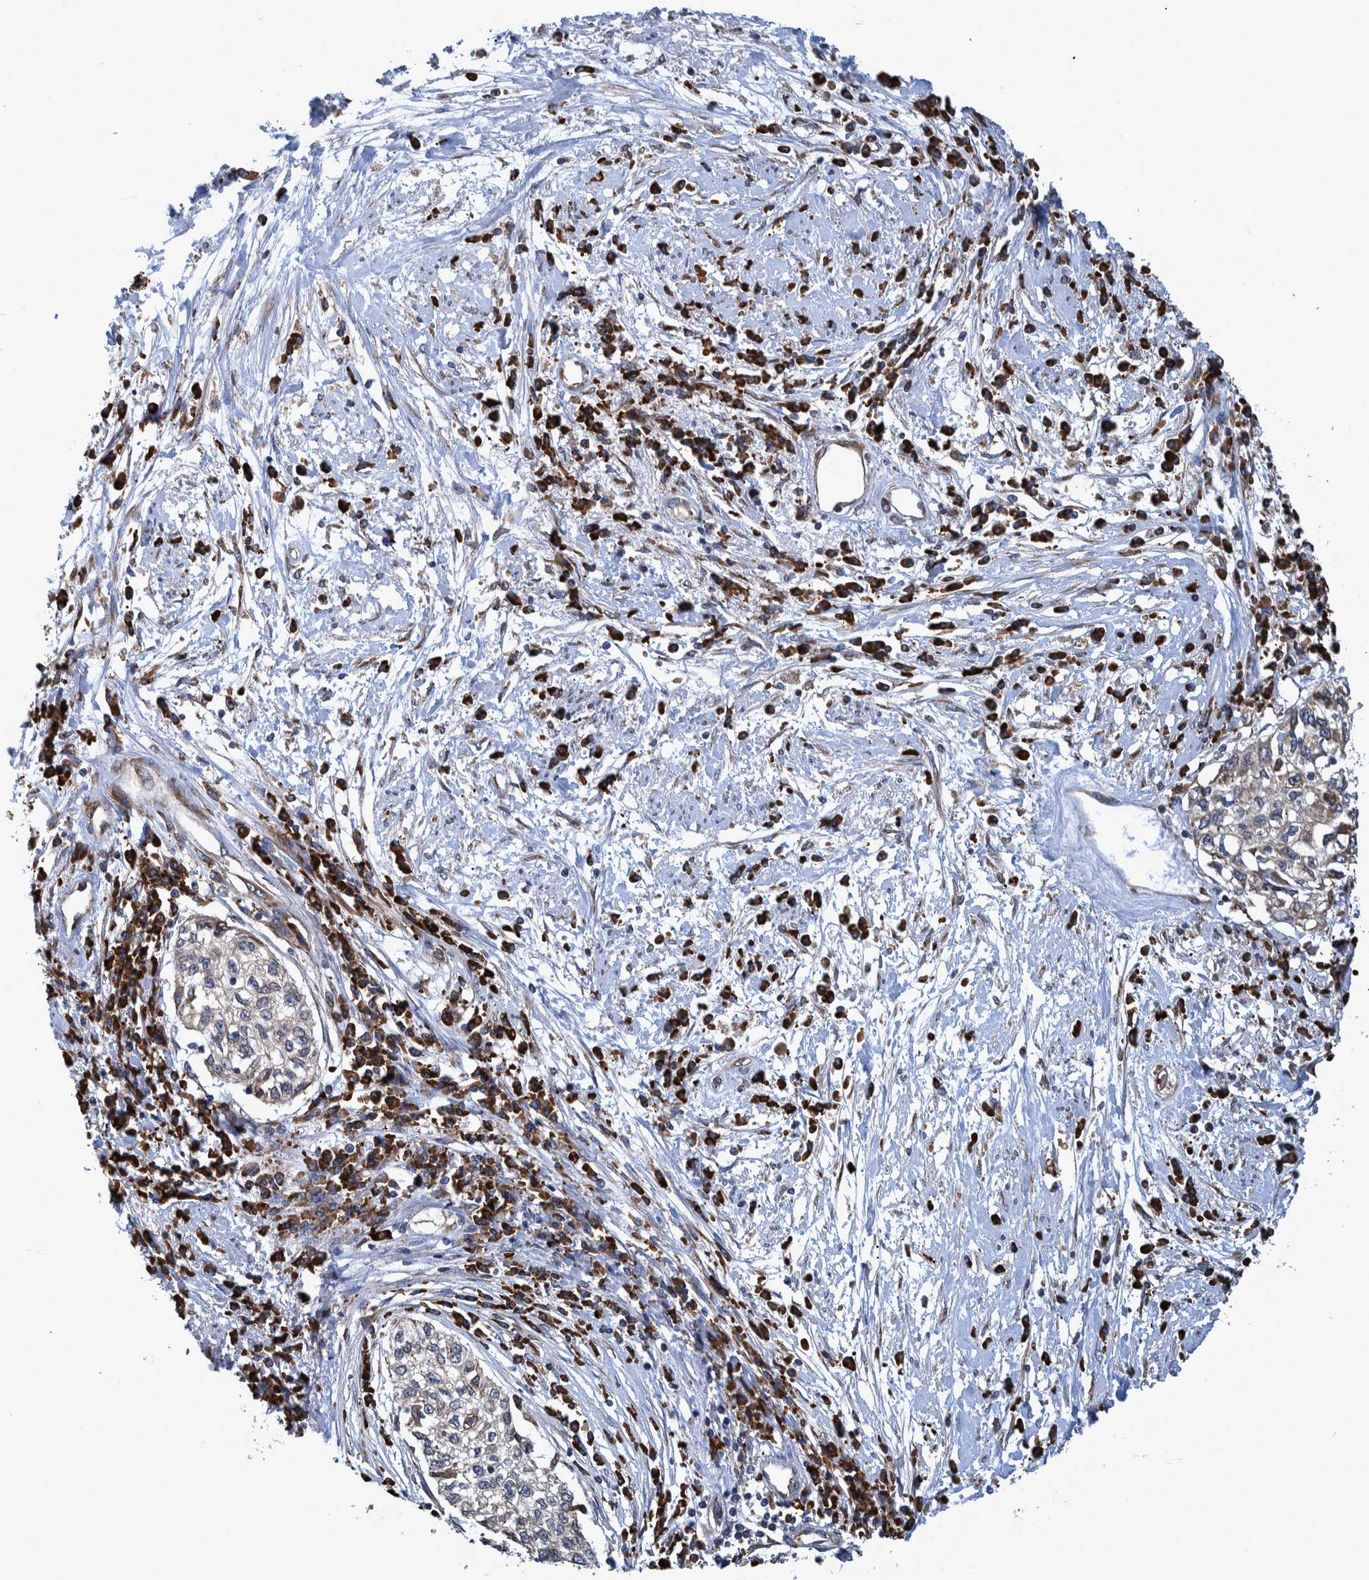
{"staining": {"intensity": "weak", "quantity": ">75%", "location": "cytoplasmic/membranous"}, "tissue": "cervical cancer", "cell_type": "Tumor cells", "image_type": "cancer", "snomed": [{"axis": "morphology", "description": "Squamous cell carcinoma, NOS"}, {"axis": "topography", "description": "Cervix"}], "caption": "This photomicrograph displays immunohistochemistry (IHC) staining of human squamous cell carcinoma (cervical), with low weak cytoplasmic/membranous positivity in about >75% of tumor cells.", "gene": "SPAG5", "patient": {"sex": "female", "age": 57}}